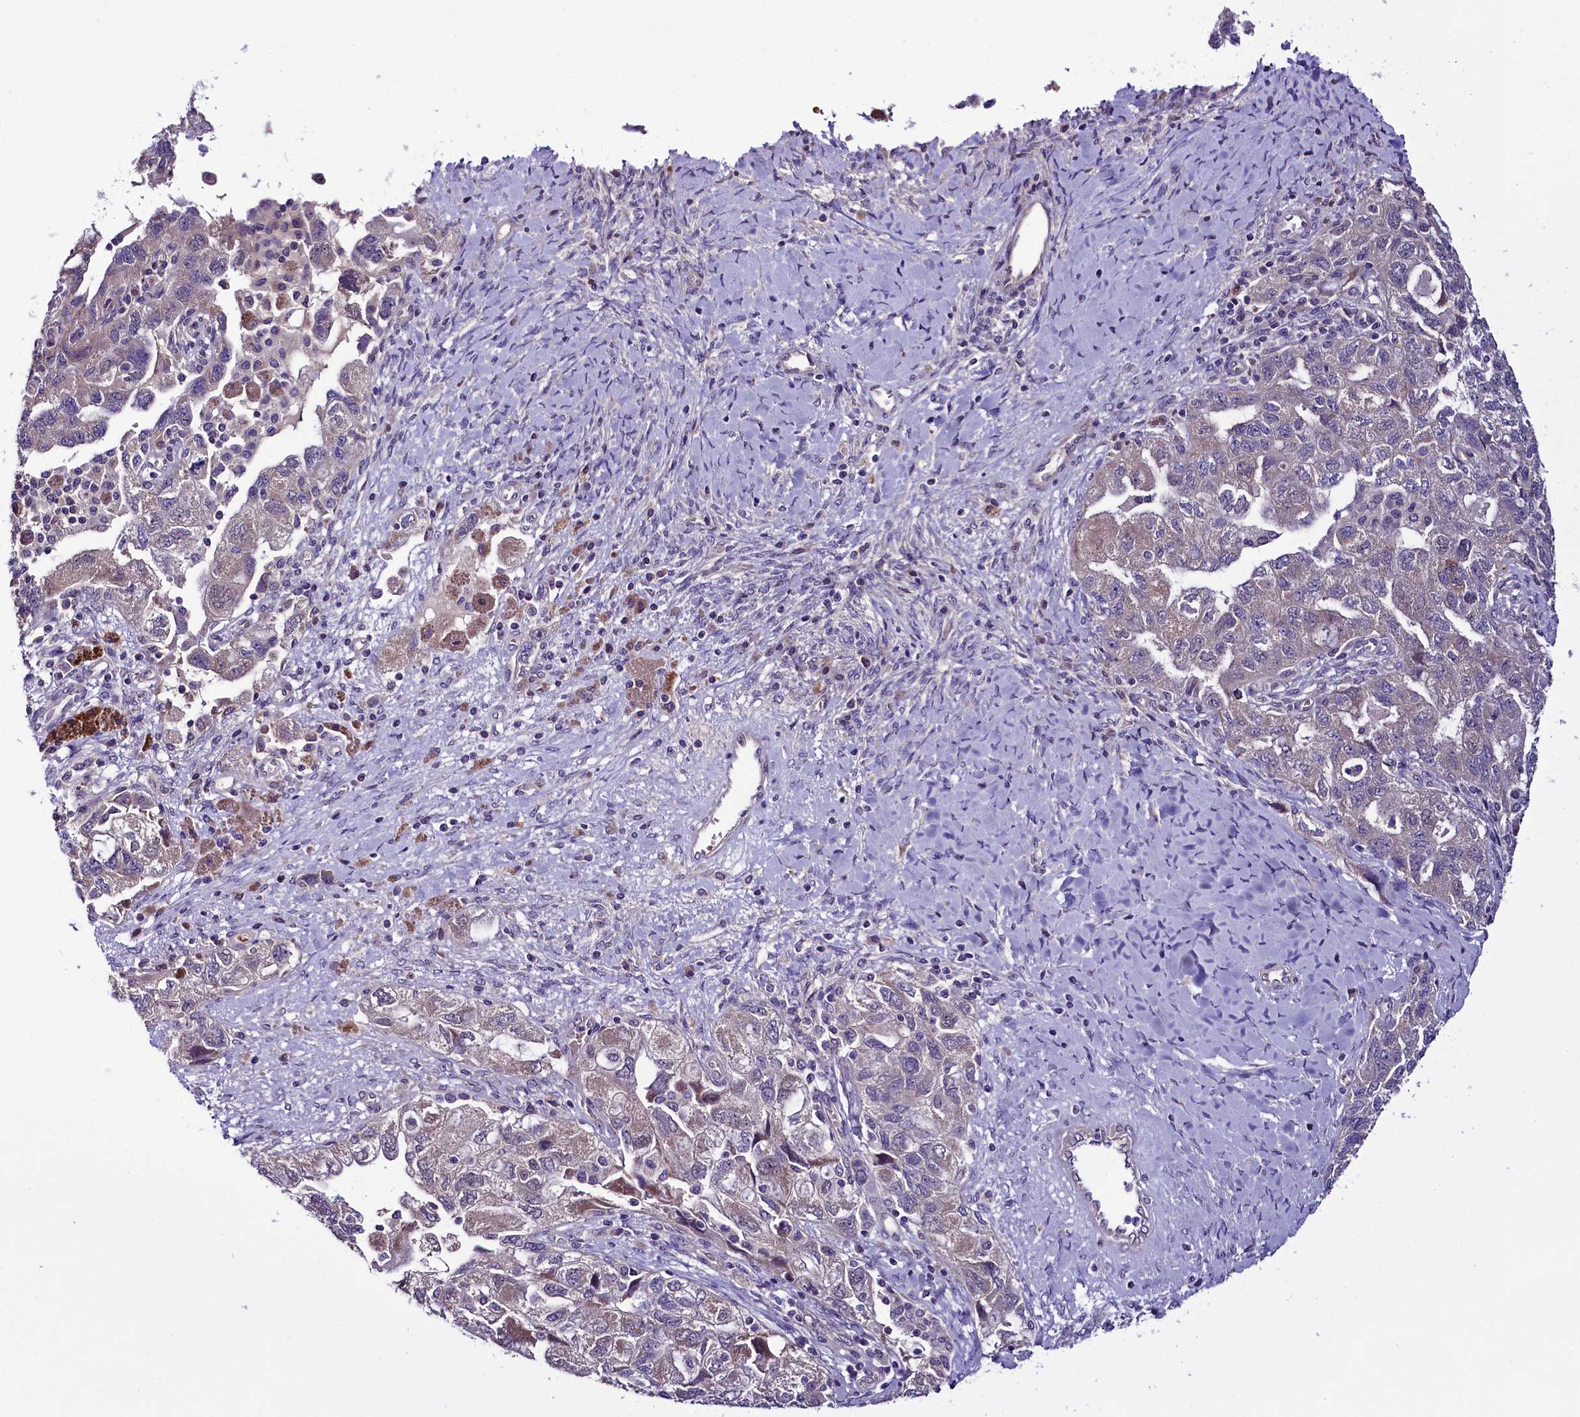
{"staining": {"intensity": "weak", "quantity": "<25%", "location": "cytoplasmic/membranous"}, "tissue": "ovarian cancer", "cell_type": "Tumor cells", "image_type": "cancer", "snomed": [{"axis": "morphology", "description": "Carcinoma, NOS"}, {"axis": "morphology", "description": "Cystadenocarcinoma, serous, NOS"}, {"axis": "topography", "description": "Ovary"}], "caption": "IHC of human ovarian cancer (serous cystadenocarcinoma) reveals no positivity in tumor cells.", "gene": "C9orf40", "patient": {"sex": "female", "age": 69}}